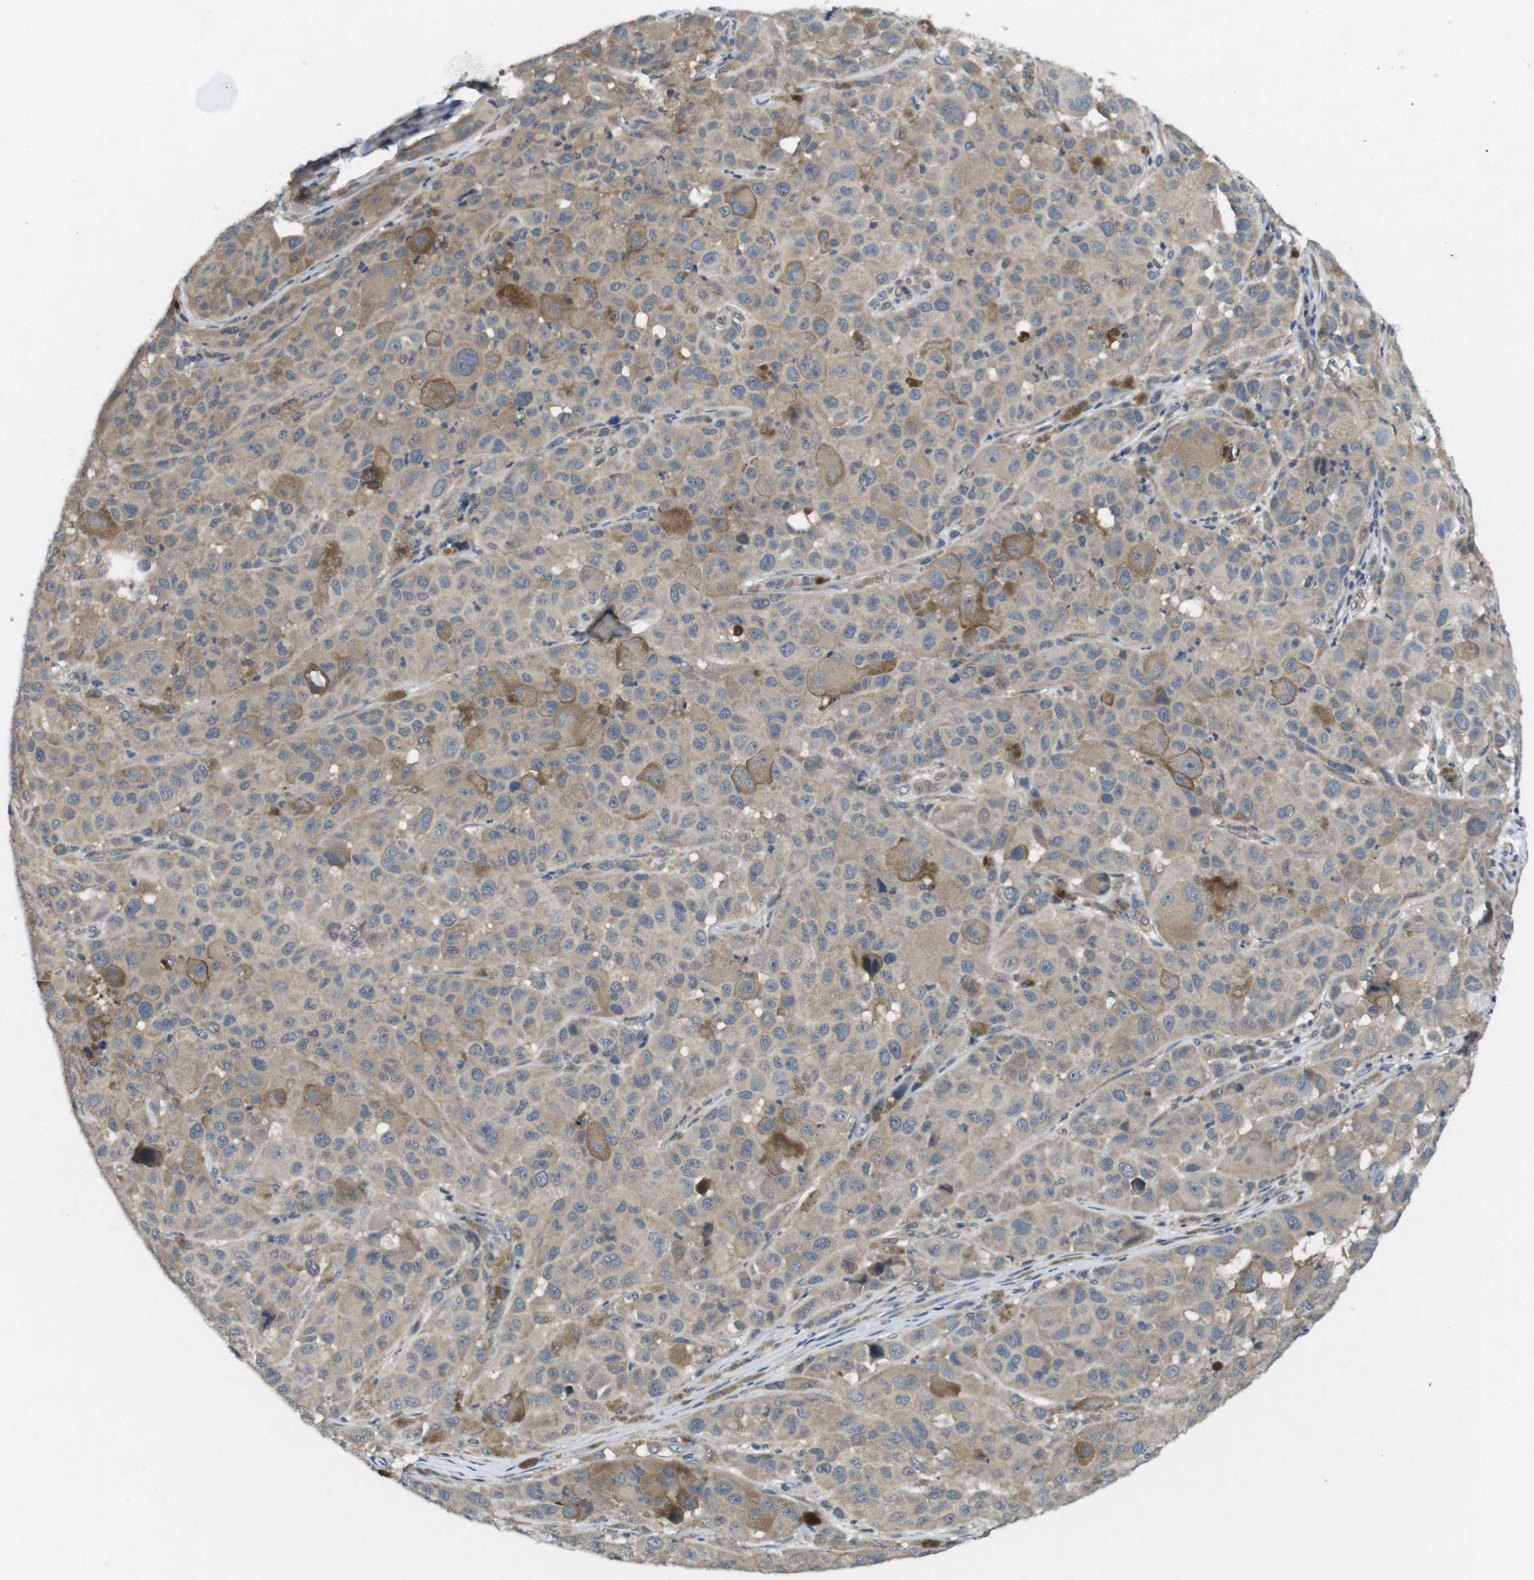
{"staining": {"intensity": "weak", "quantity": "25%-75%", "location": "cytoplasmic/membranous"}, "tissue": "melanoma", "cell_type": "Tumor cells", "image_type": "cancer", "snomed": [{"axis": "morphology", "description": "Malignant melanoma, NOS"}, {"axis": "topography", "description": "Skin"}], "caption": "Tumor cells demonstrate low levels of weak cytoplasmic/membranous staining in about 25%-75% of cells in malignant melanoma.", "gene": "SUGT1", "patient": {"sex": "male", "age": 96}}